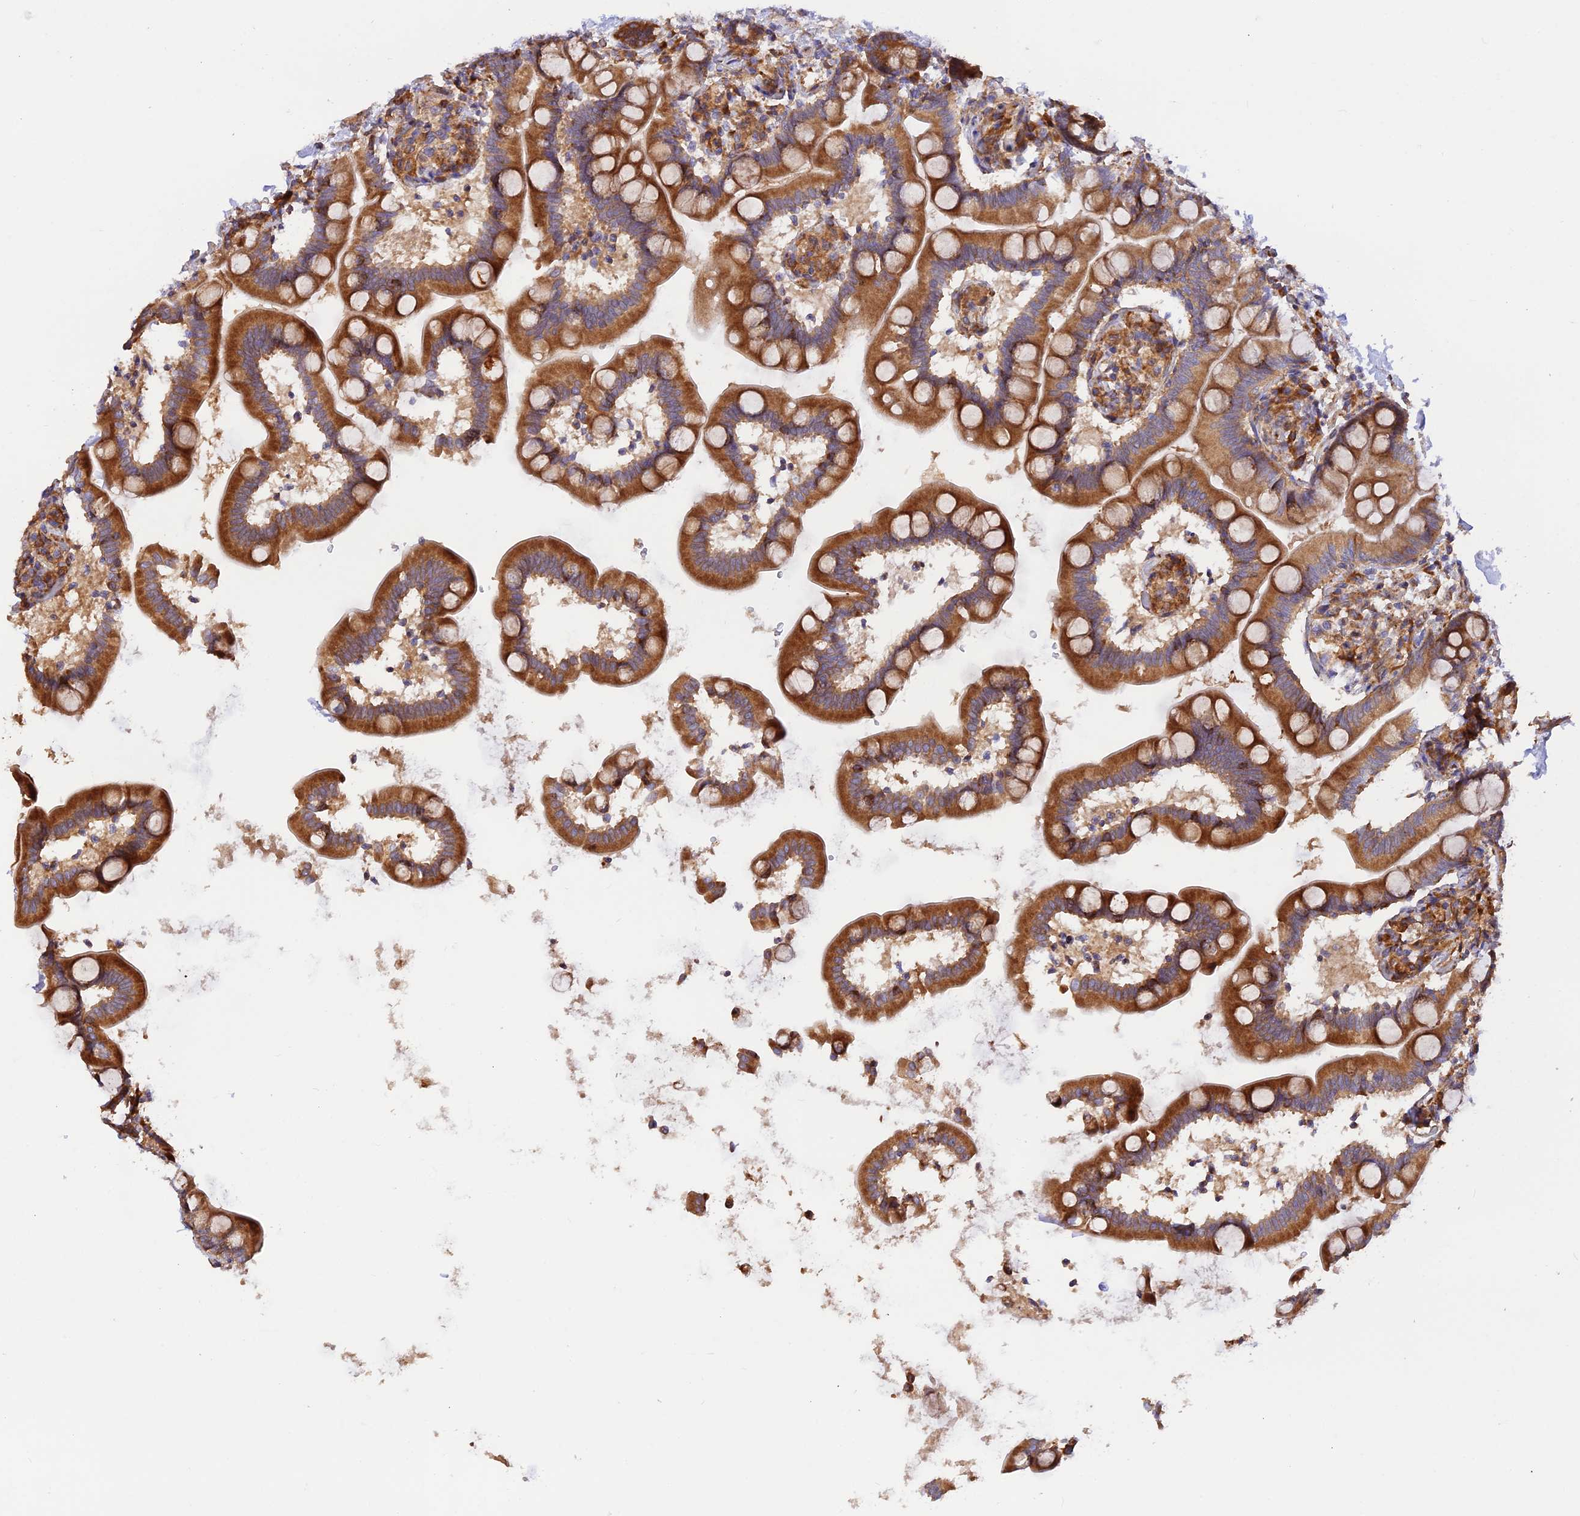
{"staining": {"intensity": "strong", "quantity": ">75%", "location": "cytoplasmic/membranous"}, "tissue": "small intestine", "cell_type": "Glandular cells", "image_type": "normal", "snomed": [{"axis": "morphology", "description": "Normal tissue, NOS"}, {"axis": "topography", "description": "Small intestine"}], "caption": "Small intestine was stained to show a protein in brown. There is high levels of strong cytoplasmic/membranous expression in approximately >75% of glandular cells. The staining is performed using DAB brown chromogen to label protein expression. The nuclei are counter-stained blue using hematoxylin.", "gene": "RPL5", "patient": {"sex": "female", "age": 64}}